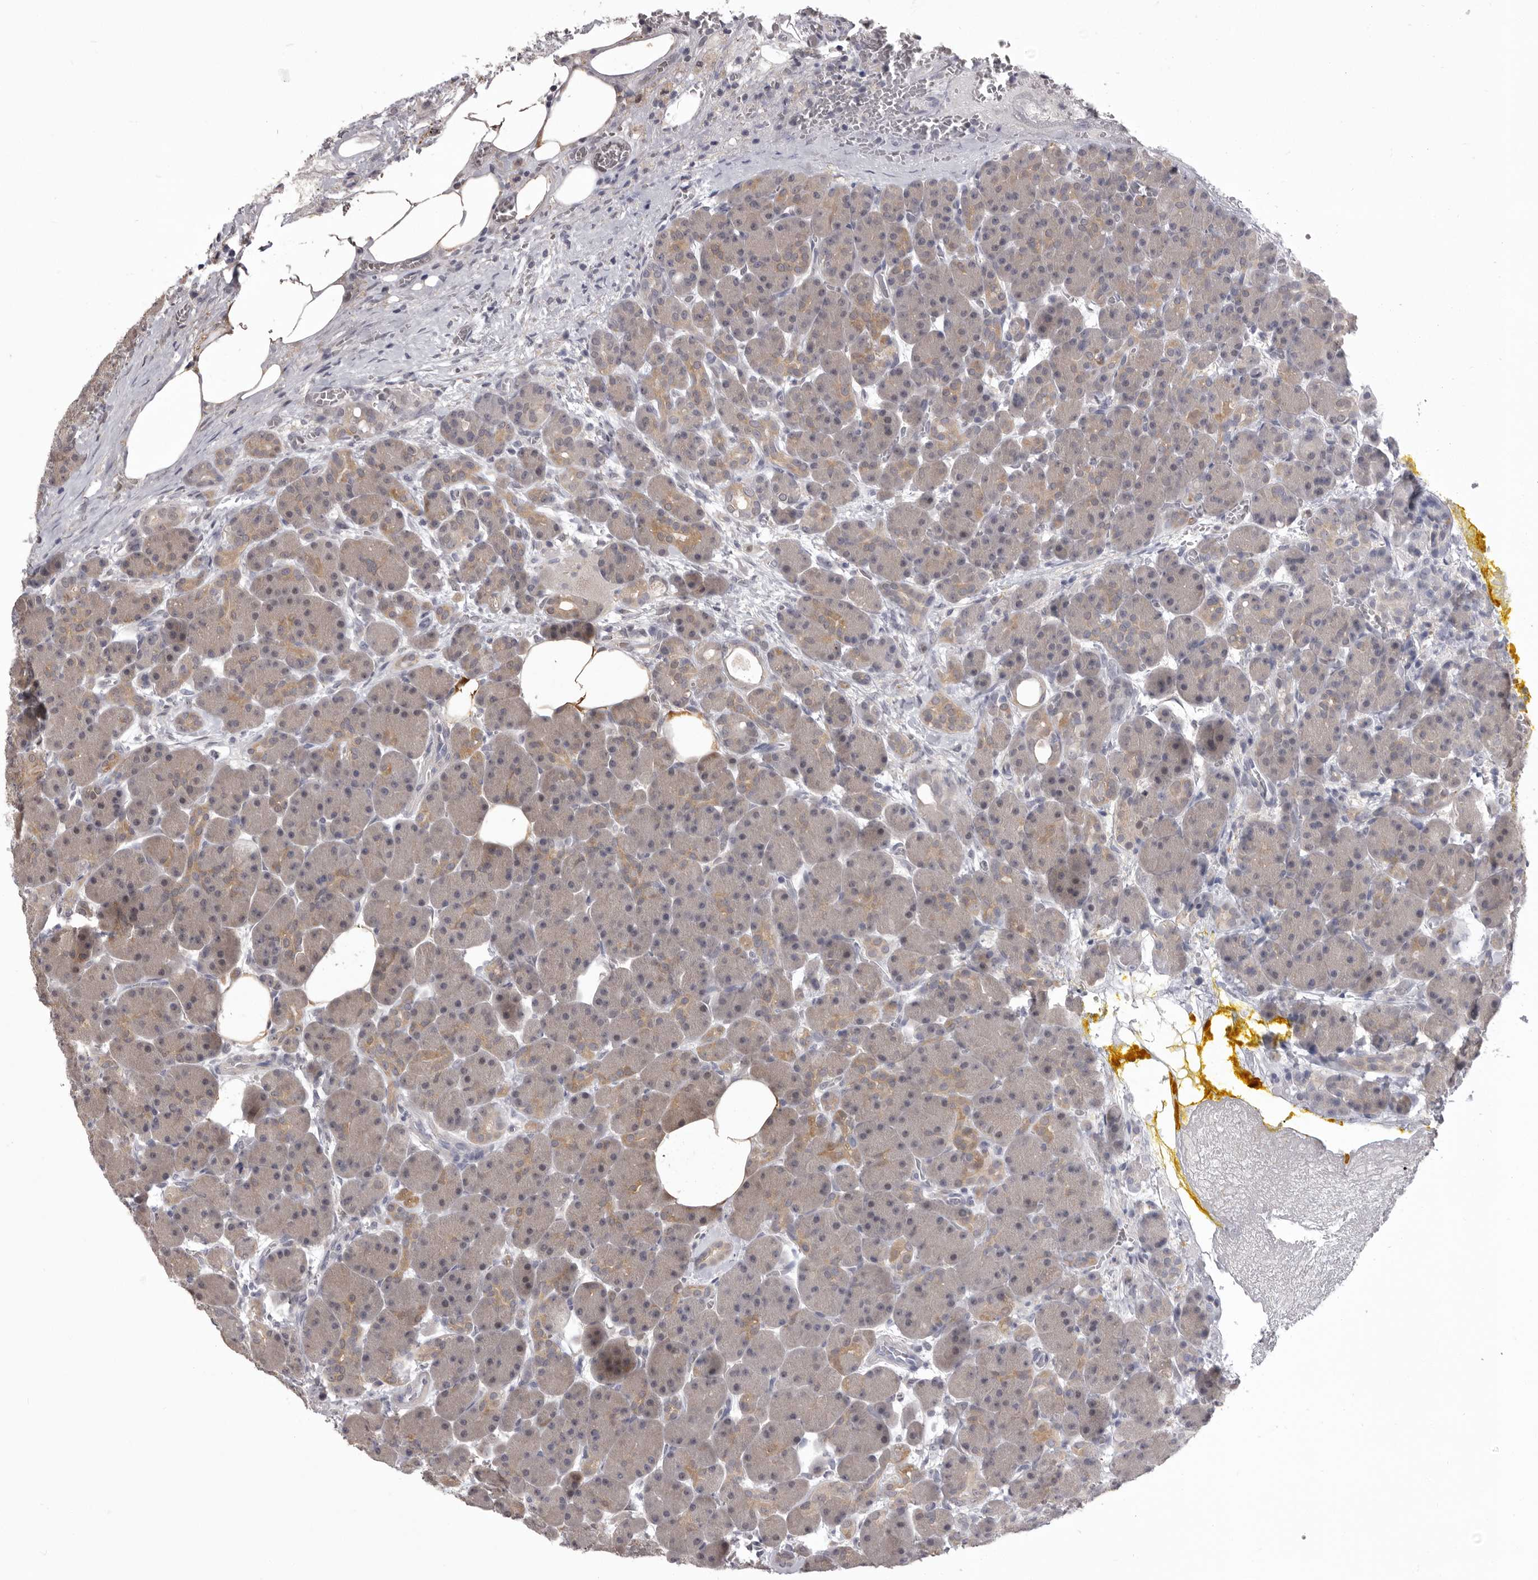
{"staining": {"intensity": "weak", "quantity": "<25%", "location": "cytoplasmic/membranous"}, "tissue": "pancreas", "cell_type": "Exocrine glandular cells", "image_type": "normal", "snomed": [{"axis": "morphology", "description": "Normal tissue, NOS"}, {"axis": "topography", "description": "Pancreas"}], "caption": "Immunohistochemistry of unremarkable human pancreas reveals no expression in exocrine glandular cells.", "gene": "MDH1", "patient": {"sex": "male", "age": 63}}